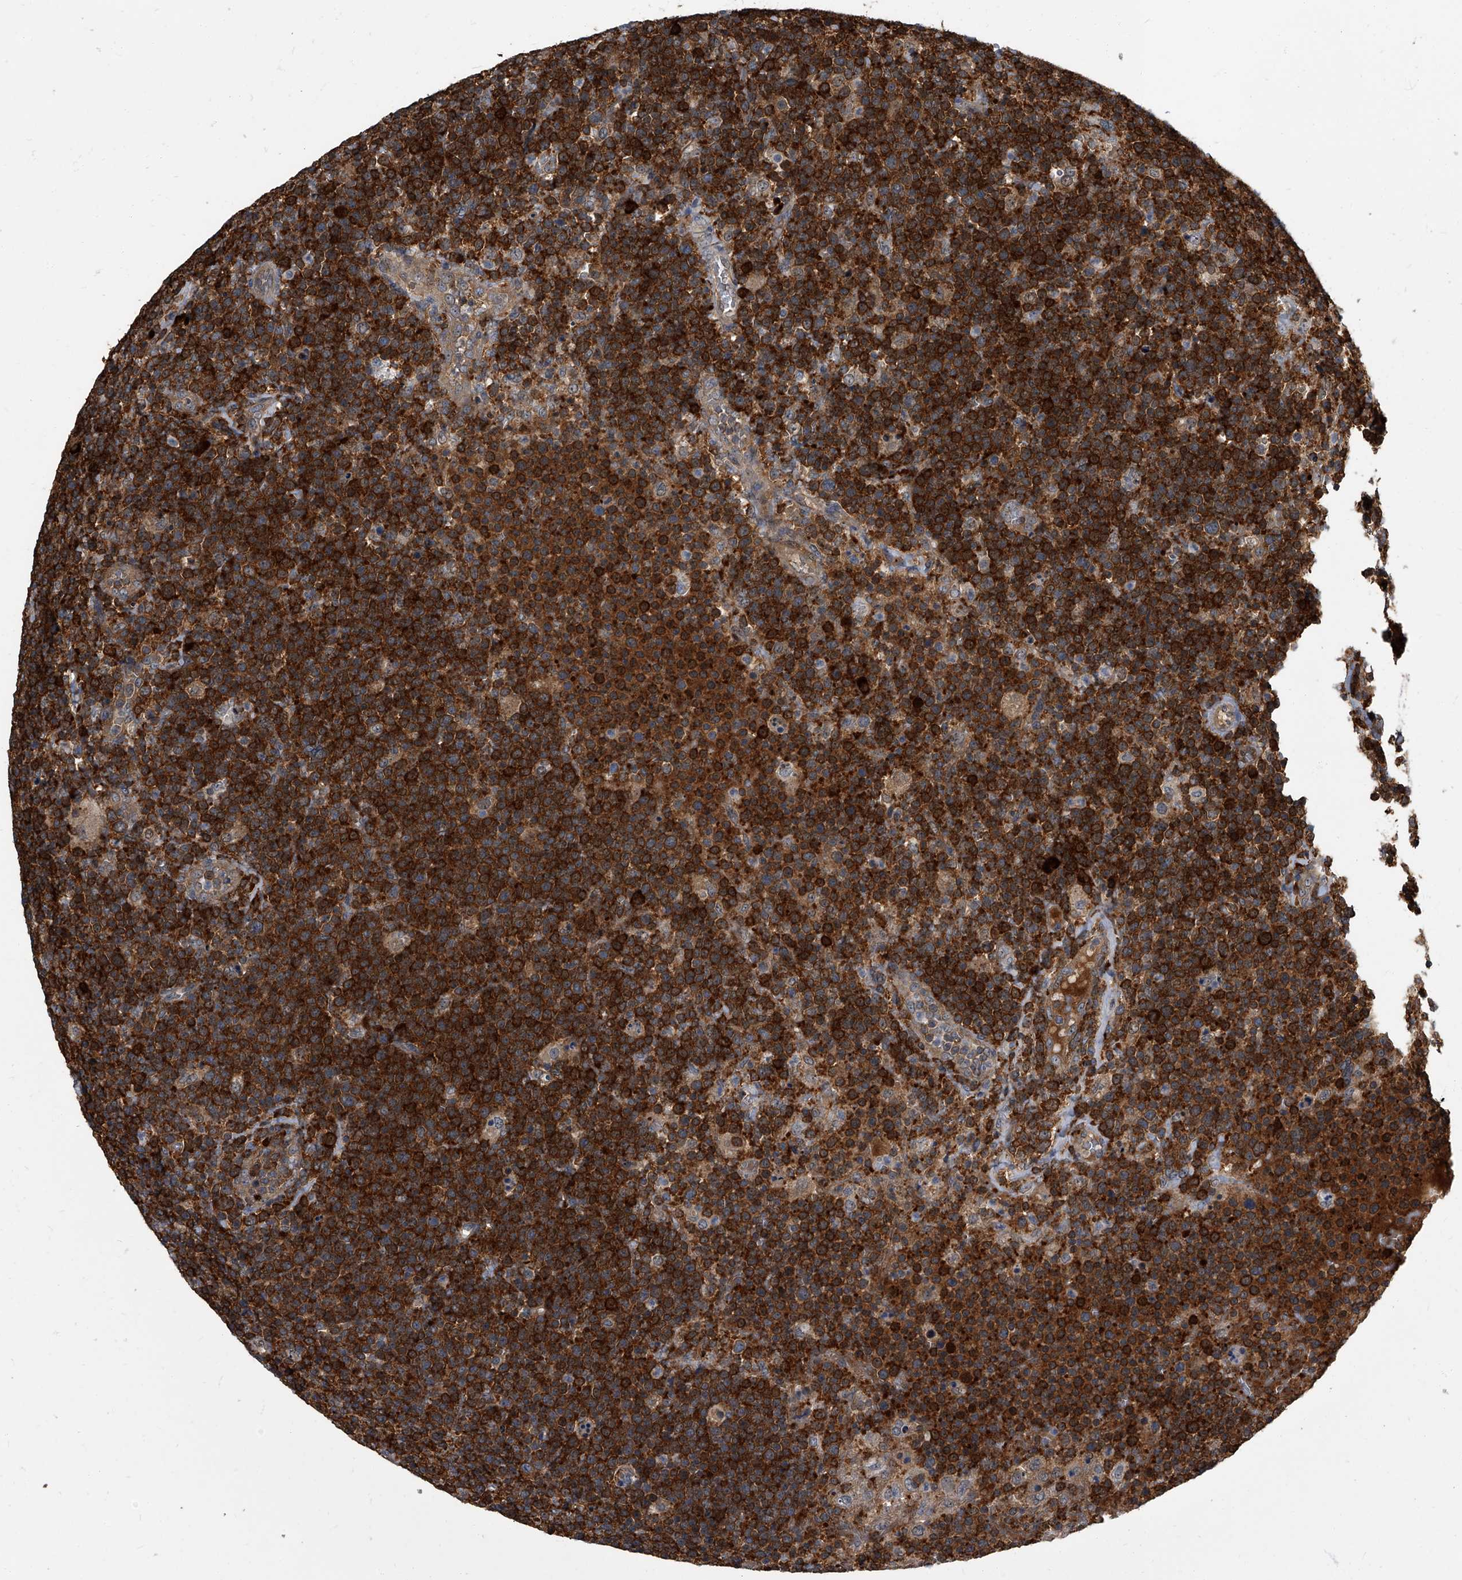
{"staining": {"intensity": "strong", "quantity": ">75%", "location": "cytoplasmic/membranous"}, "tissue": "lymphoma", "cell_type": "Tumor cells", "image_type": "cancer", "snomed": [{"axis": "morphology", "description": "Malignant lymphoma, non-Hodgkin's type, High grade"}, {"axis": "topography", "description": "Lymph node"}], "caption": "Brown immunohistochemical staining in human lymphoma displays strong cytoplasmic/membranous expression in approximately >75% of tumor cells.", "gene": "CDV3", "patient": {"sex": "male", "age": 61}}